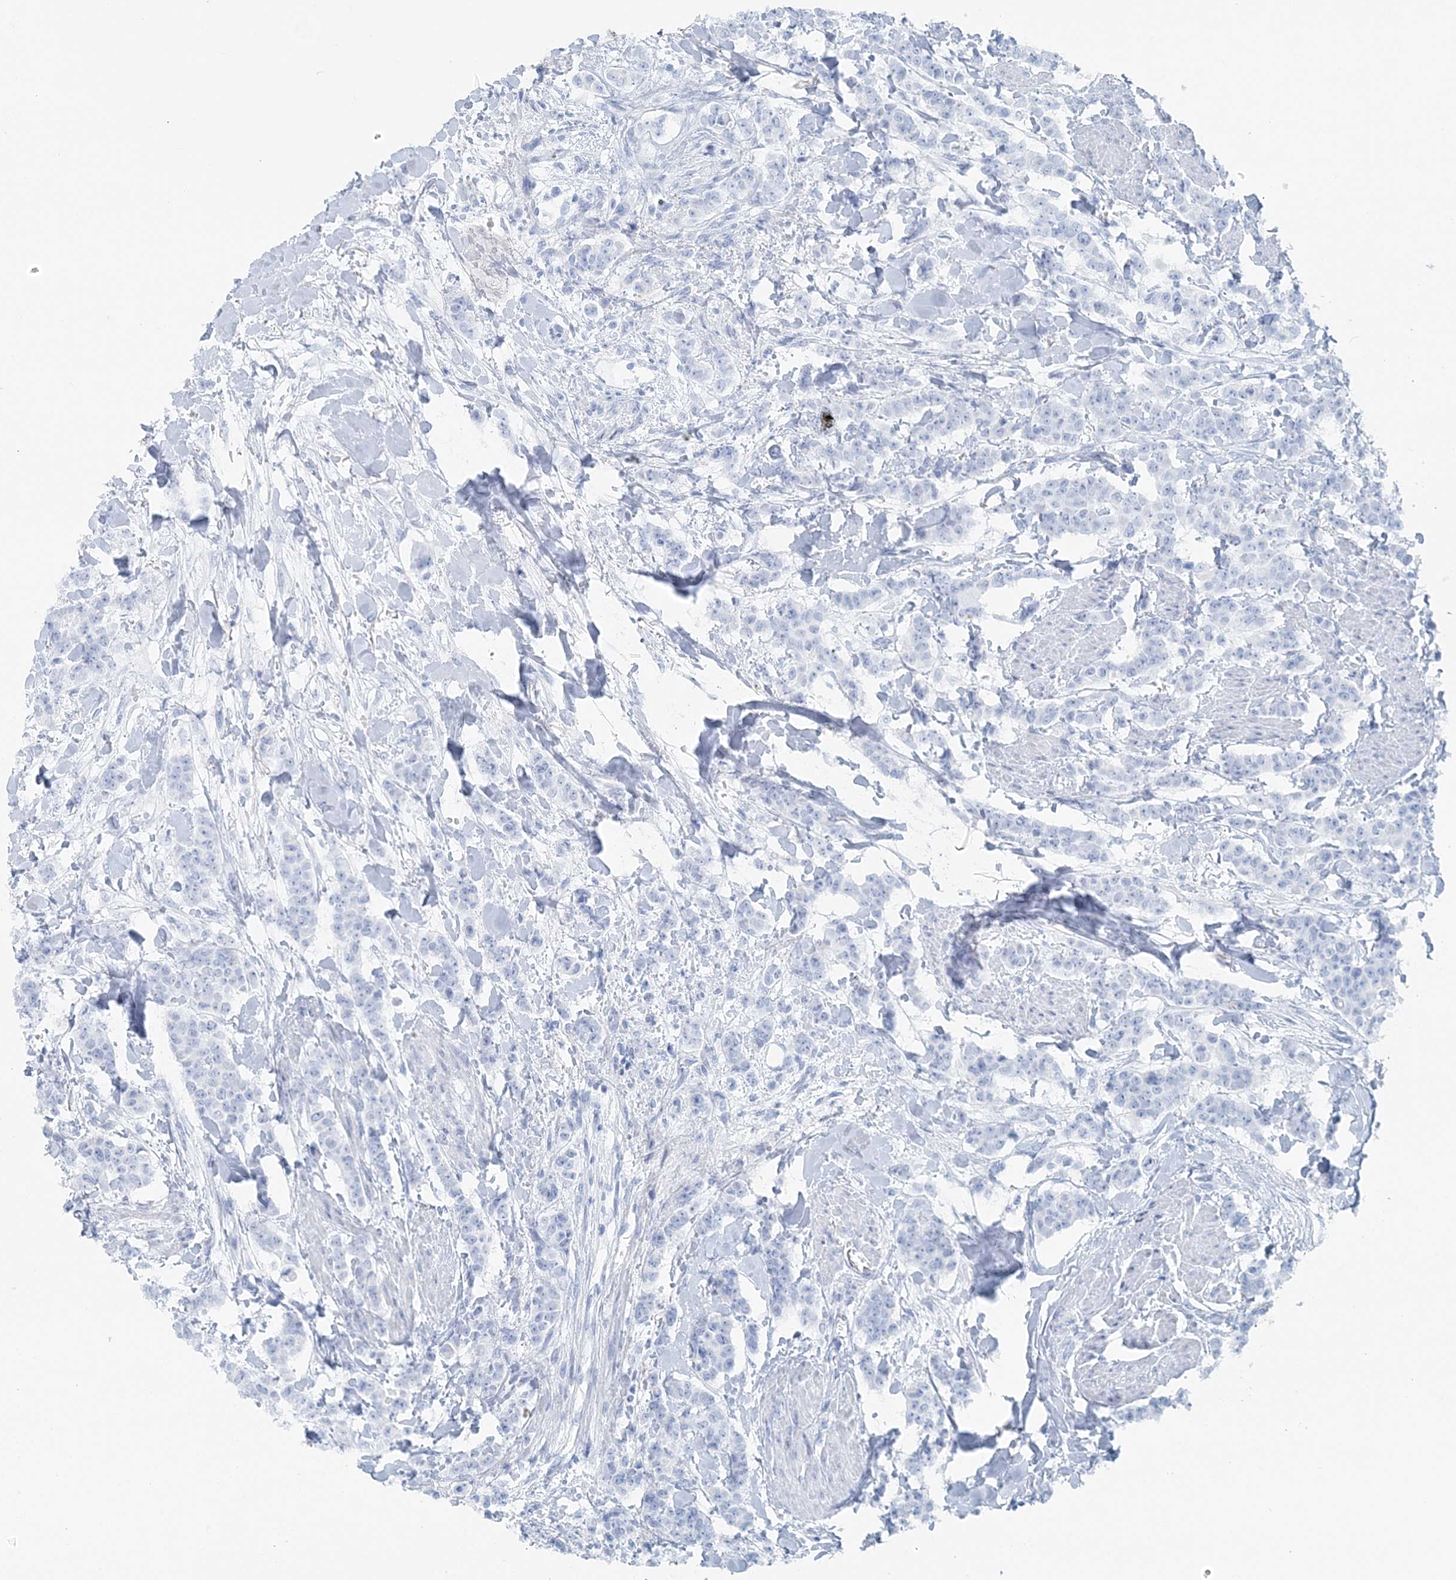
{"staining": {"intensity": "negative", "quantity": "none", "location": "none"}, "tissue": "breast cancer", "cell_type": "Tumor cells", "image_type": "cancer", "snomed": [{"axis": "morphology", "description": "Duct carcinoma"}, {"axis": "topography", "description": "Breast"}], "caption": "Tumor cells are negative for brown protein staining in breast intraductal carcinoma.", "gene": "ATP11A", "patient": {"sex": "female", "age": 40}}